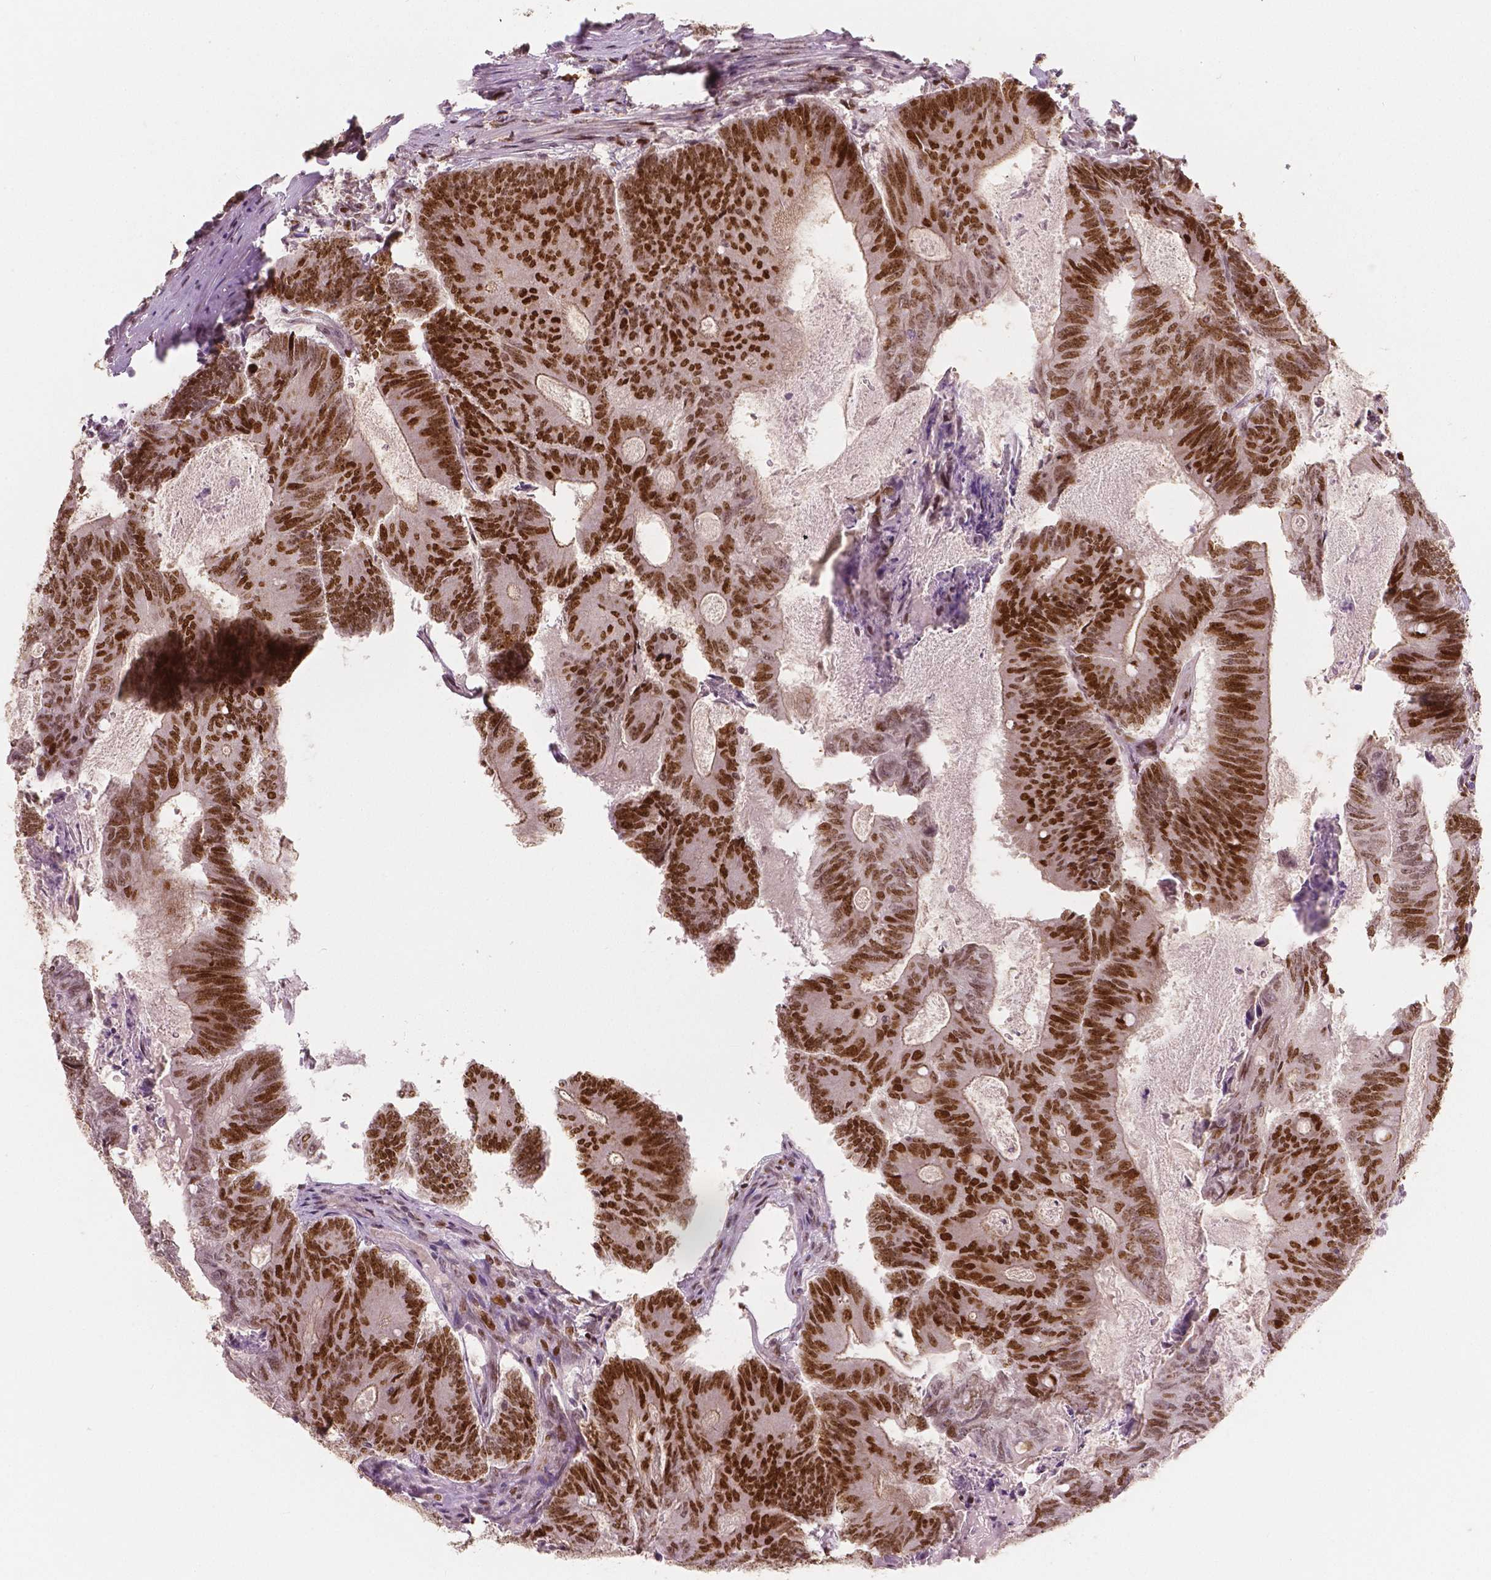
{"staining": {"intensity": "strong", "quantity": ">75%", "location": "cytoplasmic/membranous,nuclear"}, "tissue": "colorectal cancer", "cell_type": "Tumor cells", "image_type": "cancer", "snomed": [{"axis": "morphology", "description": "Adenocarcinoma, NOS"}, {"axis": "topography", "description": "Colon"}], "caption": "Approximately >75% of tumor cells in colorectal adenocarcinoma show strong cytoplasmic/membranous and nuclear protein staining as visualized by brown immunohistochemical staining.", "gene": "NSD2", "patient": {"sex": "female", "age": 70}}